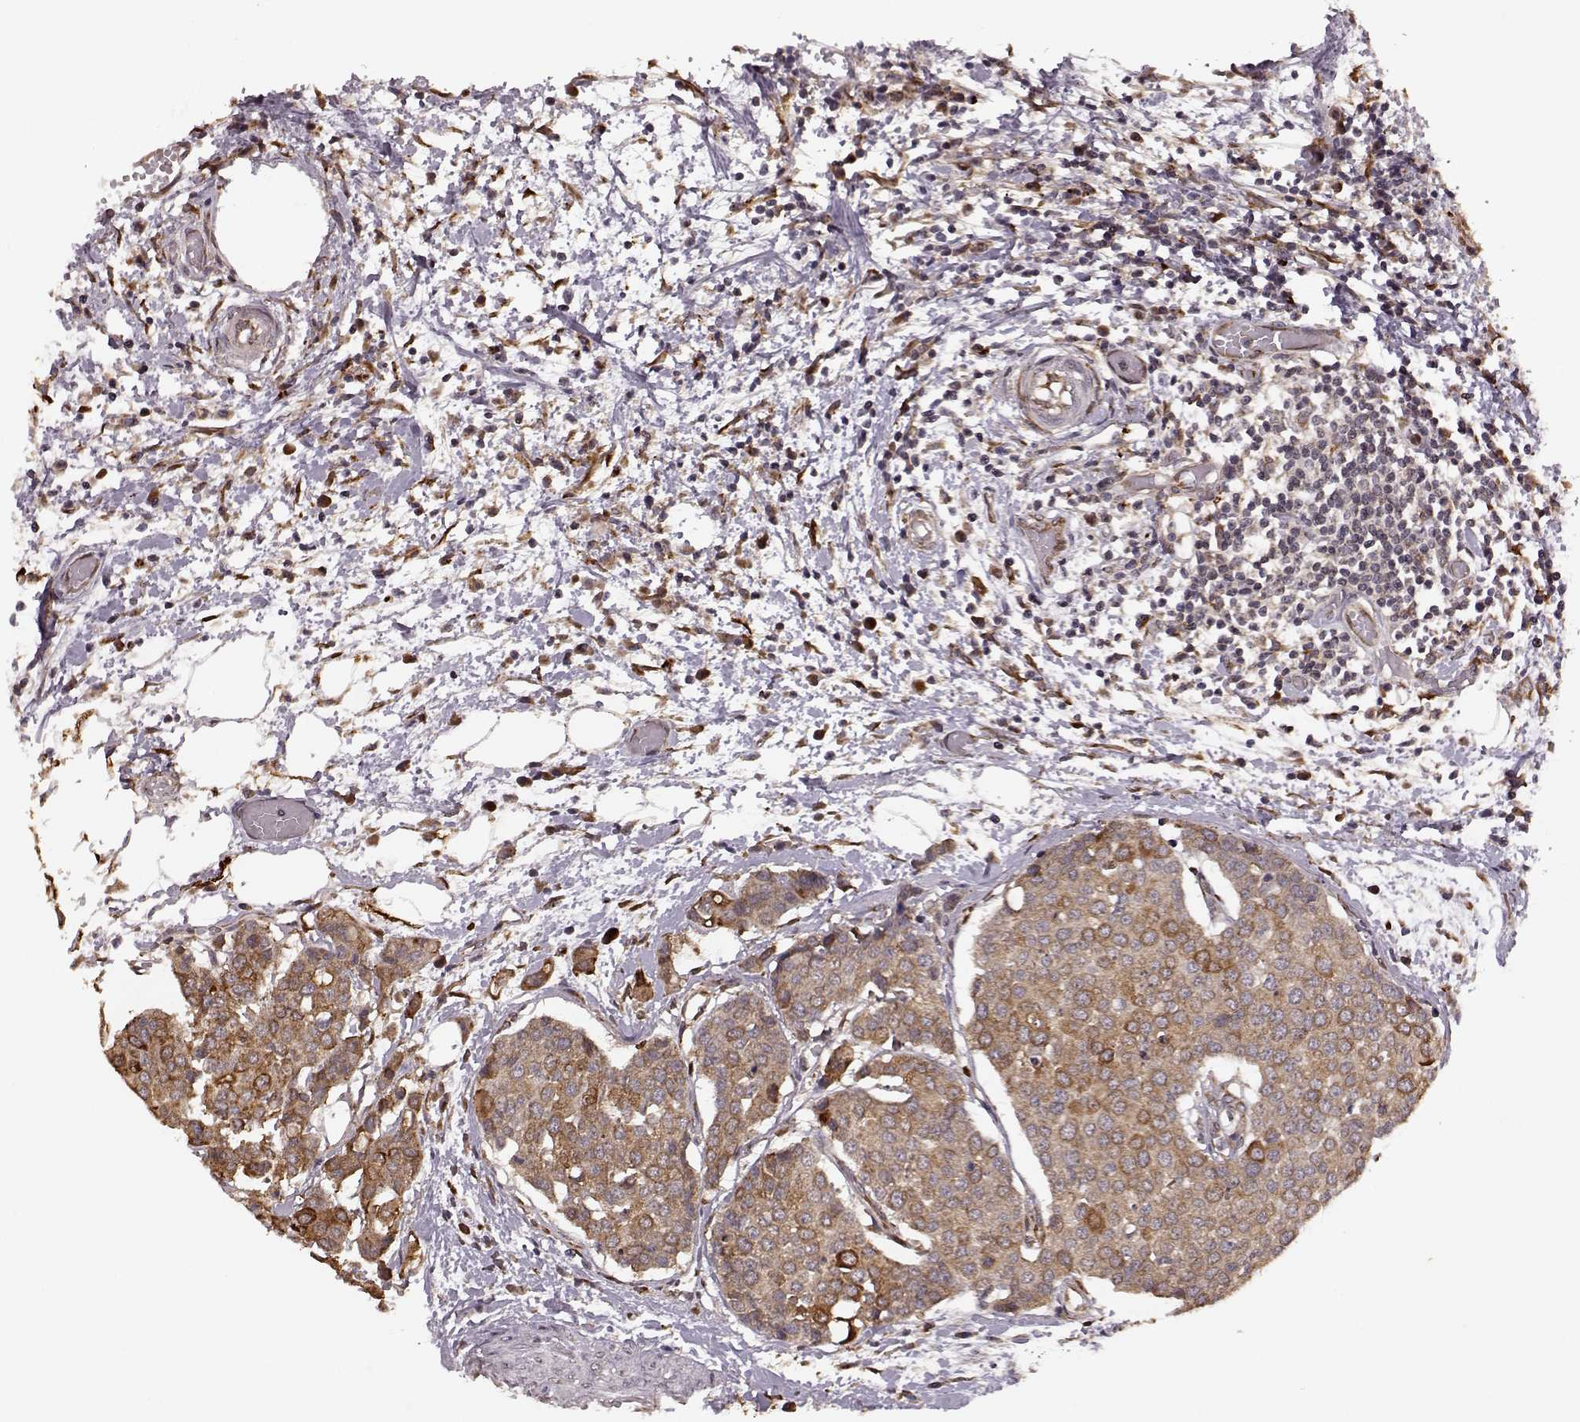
{"staining": {"intensity": "moderate", "quantity": ">75%", "location": "cytoplasmic/membranous"}, "tissue": "carcinoid", "cell_type": "Tumor cells", "image_type": "cancer", "snomed": [{"axis": "morphology", "description": "Carcinoid, malignant, NOS"}, {"axis": "topography", "description": "Colon"}], "caption": "DAB (3,3'-diaminobenzidine) immunohistochemical staining of carcinoid (malignant) shows moderate cytoplasmic/membranous protein expression in about >75% of tumor cells.", "gene": "YIPF5", "patient": {"sex": "male", "age": 81}}